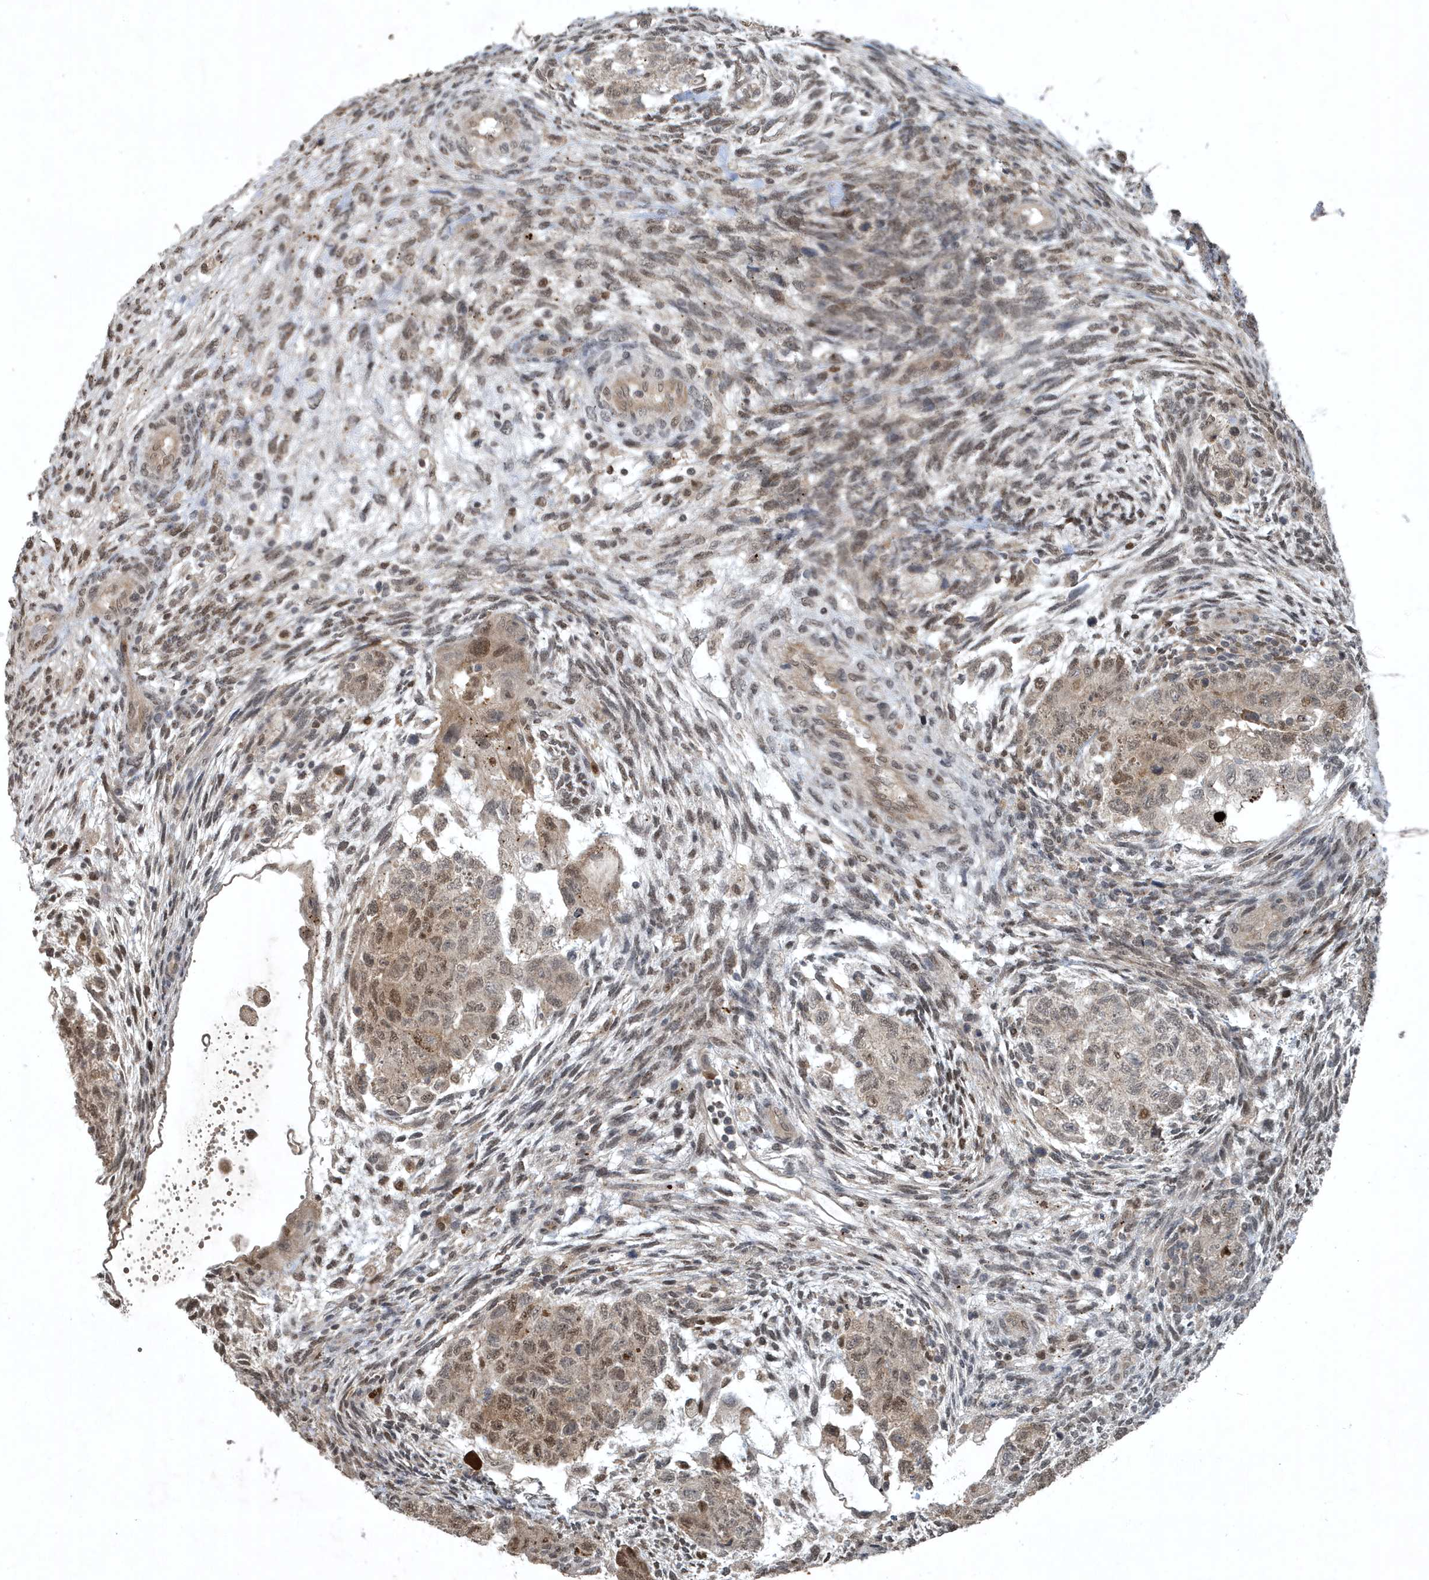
{"staining": {"intensity": "moderate", "quantity": ">75%", "location": "cytoplasmic/membranous,nuclear"}, "tissue": "testis cancer", "cell_type": "Tumor cells", "image_type": "cancer", "snomed": [{"axis": "morphology", "description": "Carcinoma, Embryonal, NOS"}, {"axis": "topography", "description": "Testis"}], "caption": "Testis cancer was stained to show a protein in brown. There is medium levels of moderate cytoplasmic/membranous and nuclear staining in about >75% of tumor cells.", "gene": "HSPA1A", "patient": {"sex": "male", "age": 36}}